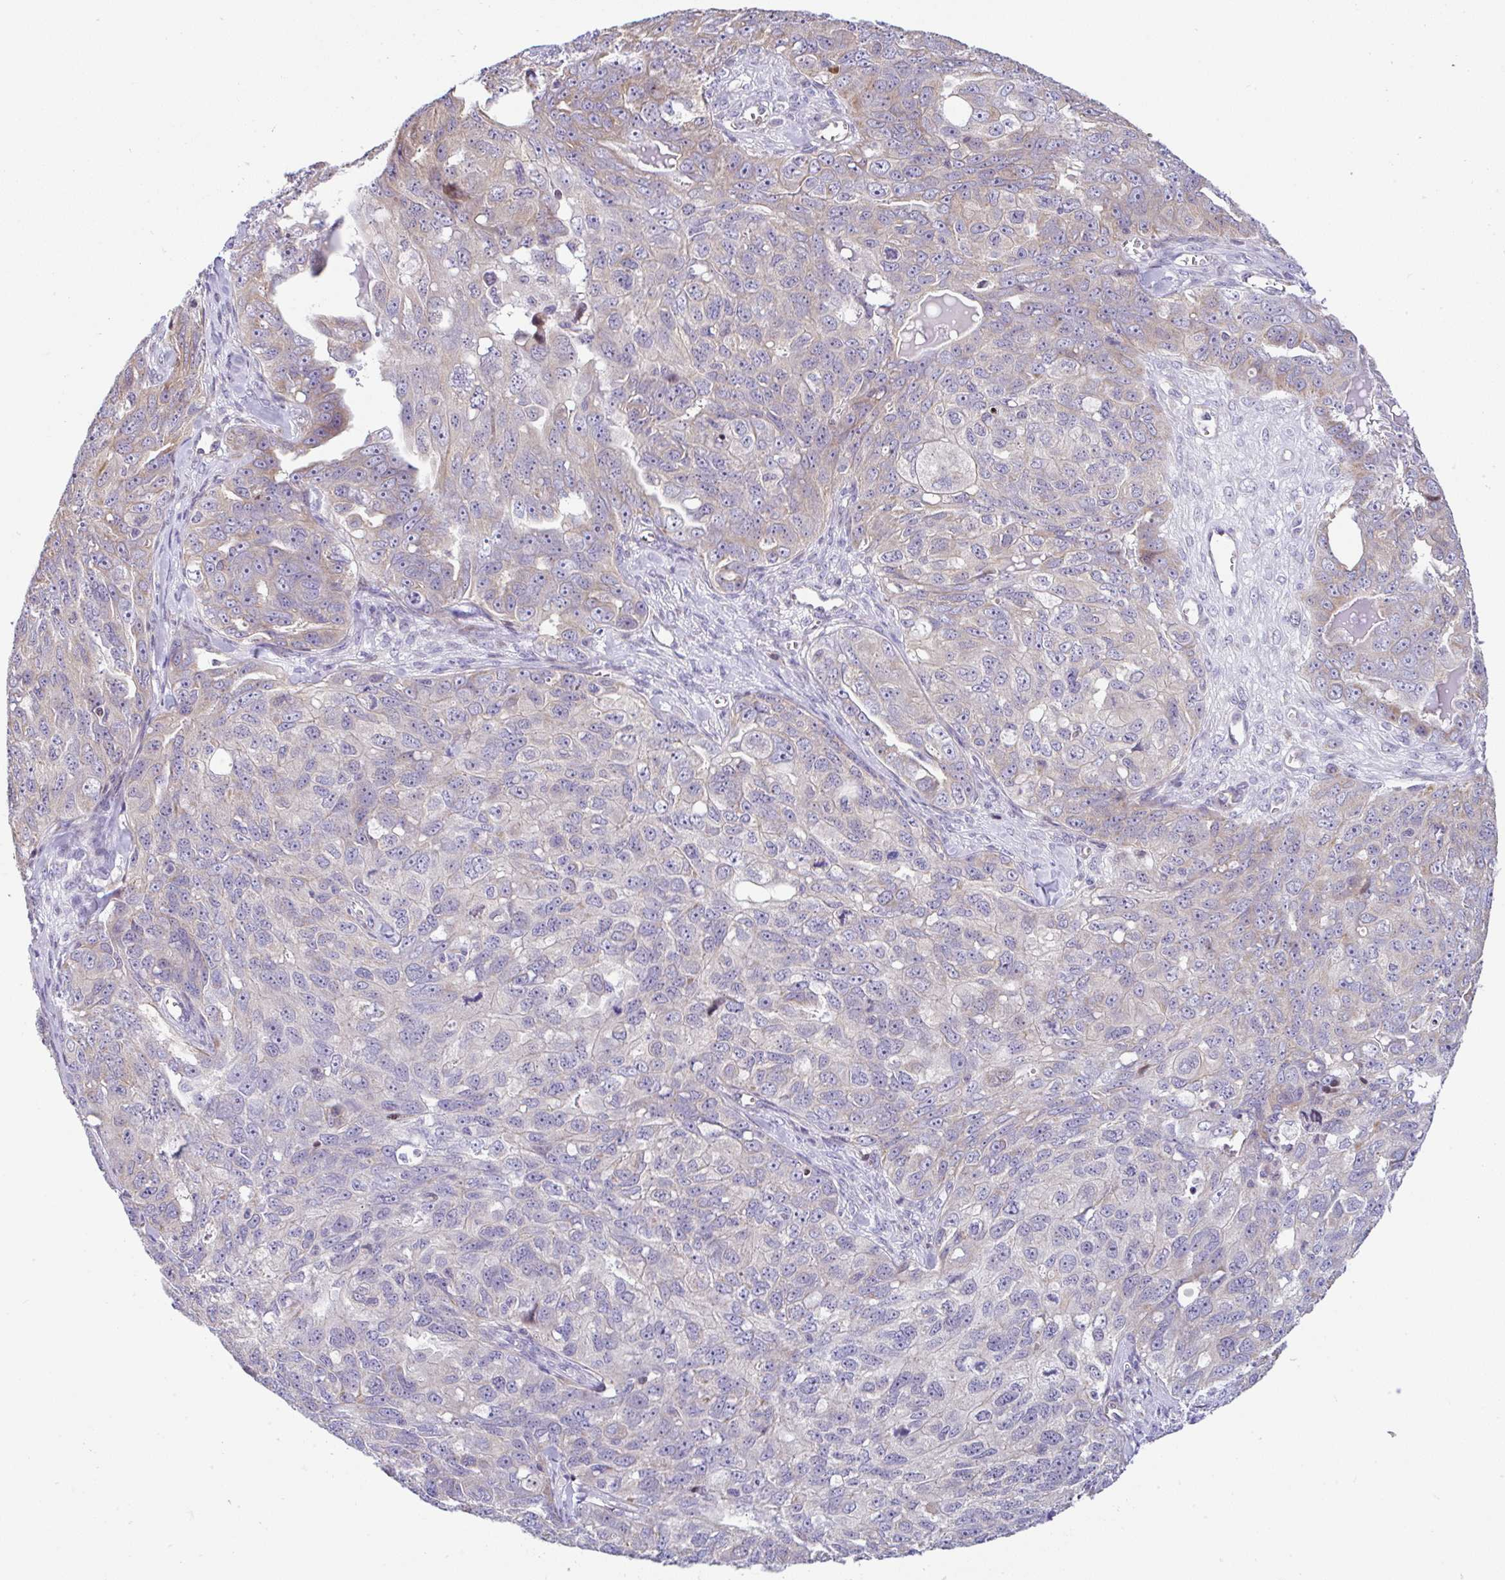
{"staining": {"intensity": "weak", "quantity": "<25%", "location": "cytoplasmic/membranous"}, "tissue": "ovarian cancer", "cell_type": "Tumor cells", "image_type": "cancer", "snomed": [{"axis": "morphology", "description": "Carcinoma, endometroid"}, {"axis": "topography", "description": "Ovary"}], "caption": "The photomicrograph exhibits no significant expression in tumor cells of endometroid carcinoma (ovarian). (DAB (3,3'-diaminobenzidine) immunohistochemistry visualized using brightfield microscopy, high magnification).", "gene": "FIGNL1", "patient": {"sex": "female", "age": 70}}